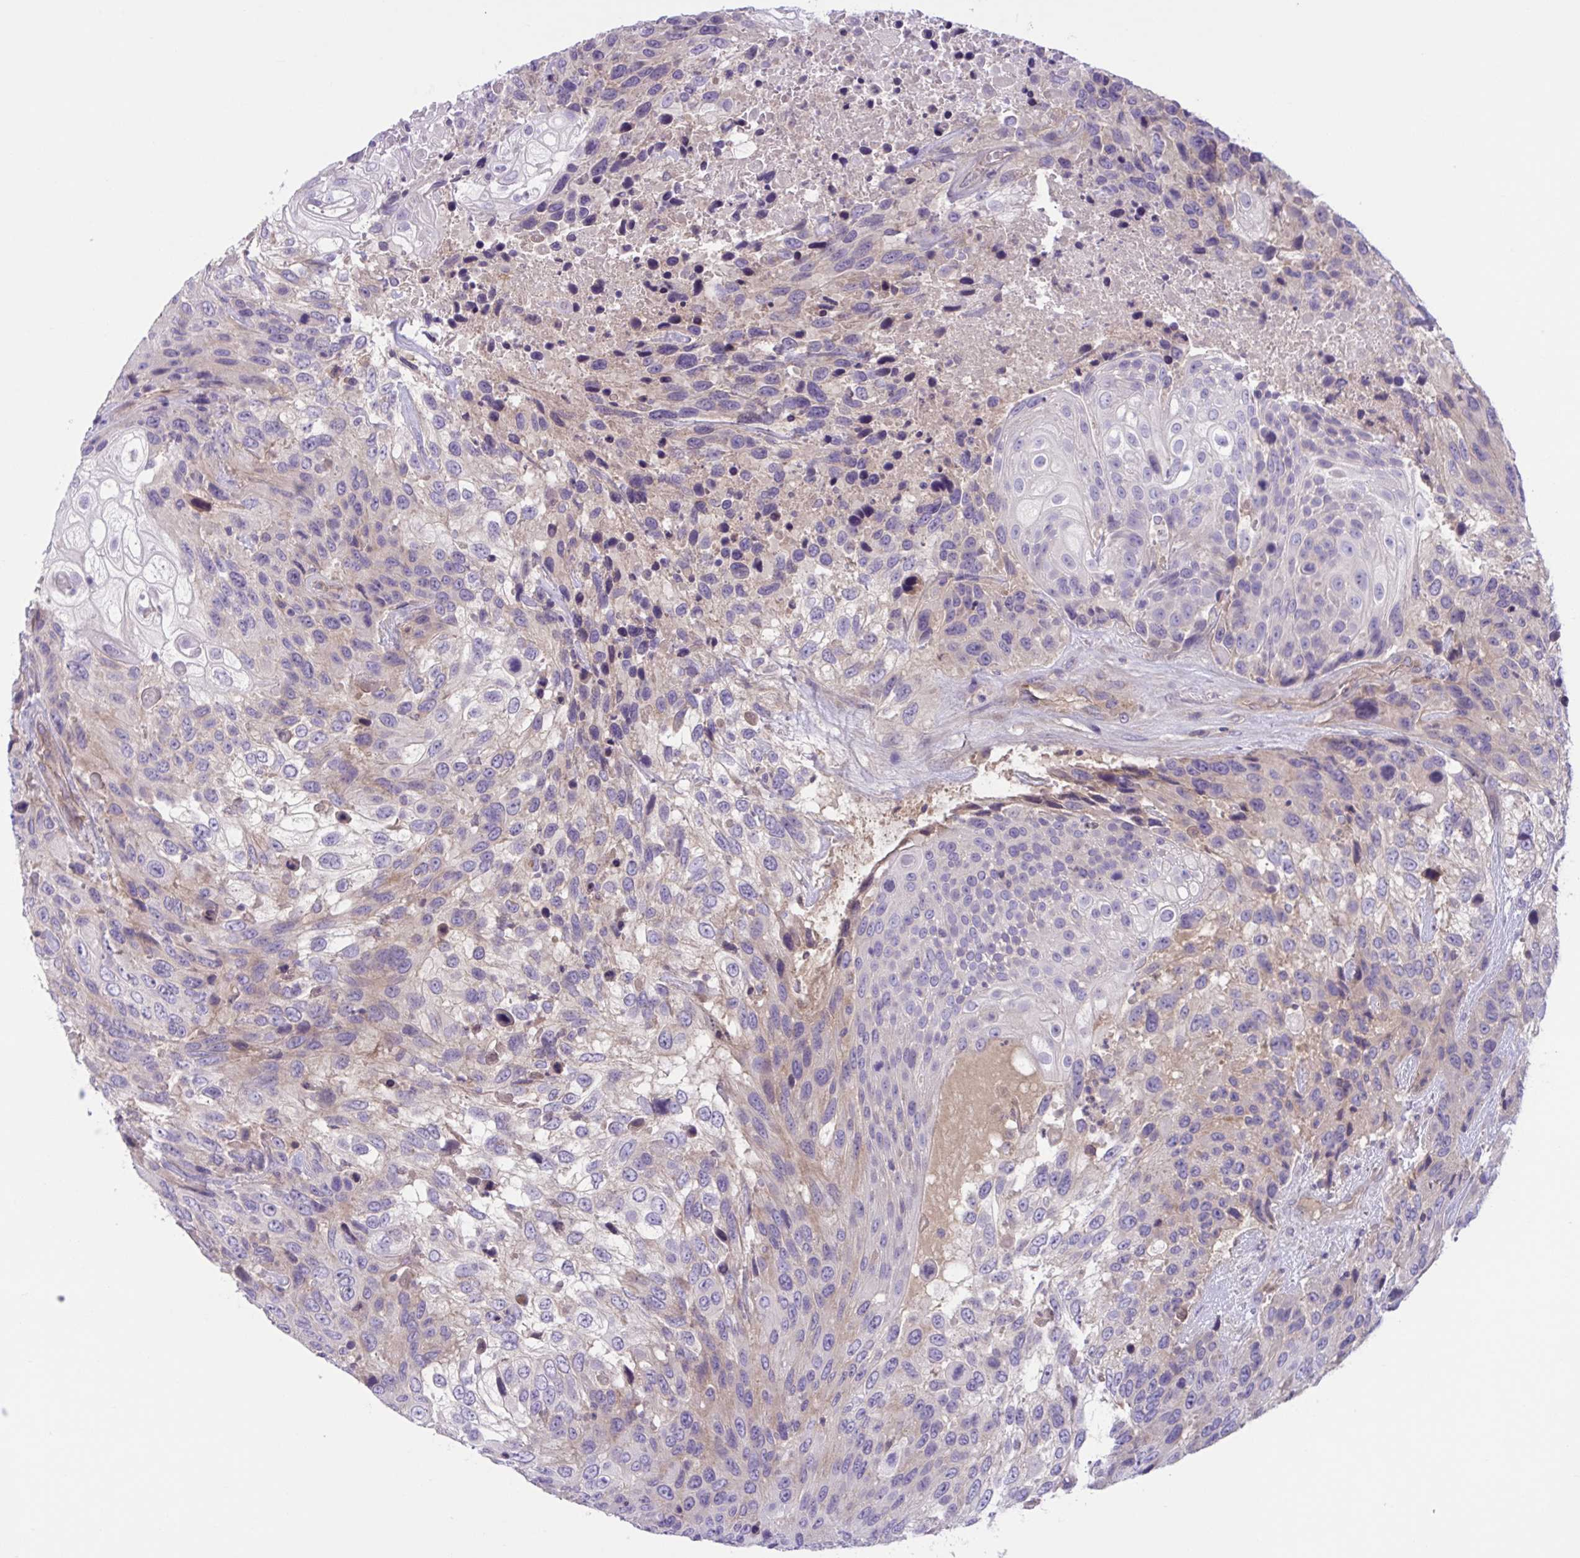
{"staining": {"intensity": "weak", "quantity": "<25%", "location": "cytoplasmic/membranous"}, "tissue": "urothelial cancer", "cell_type": "Tumor cells", "image_type": "cancer", "snomed": [{"axis": "morphology", "description": "Urothelial carcinoma, High grade"}, {"axis": "topography", "description": "Urinary bladder"}], "caption": "There is no significant staining in tumor cells of urothelial carcinoma (high-grade).", "gene": "TTC7B", "patient": {"sex": "female", "age": 70}}